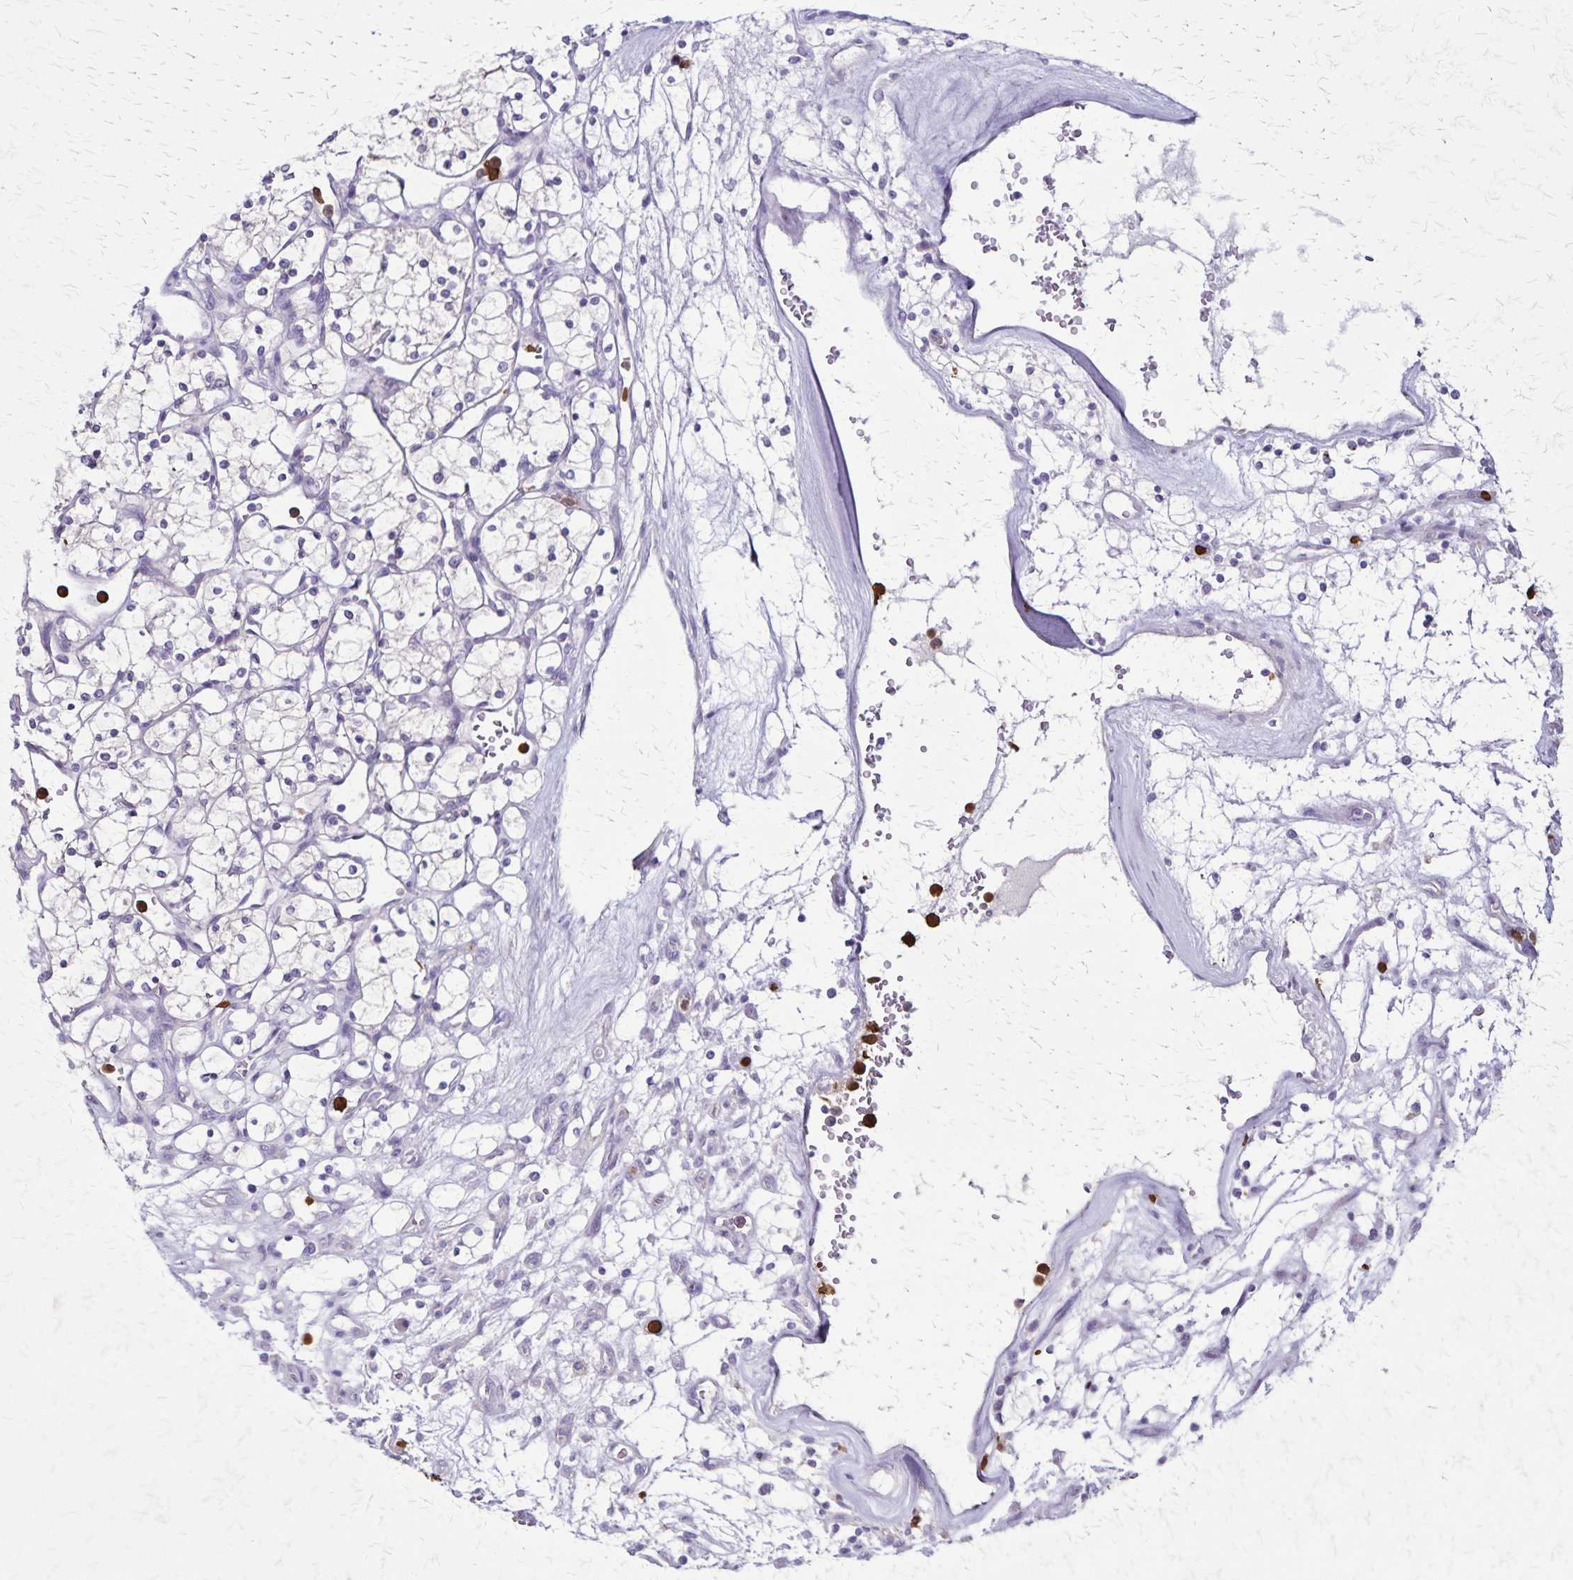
{"staining": {"intensity": "negative", "quantity": "none", "location": "none"}, "tissue": "renal cancer", "cell_type": "Tumor cells", "image_type": "cancer", "snomed": [{"axis": "morphology", "description": "Adenocarcinoma, NOS"}, {"axis": "topography", "description": "Kidney"}], "caption": "The micrograph exhibits no staining of tumor cells in renal adenocarcinoma.", "gene": "ULBP3", "patient": {"sex": "female", "age": 69}}